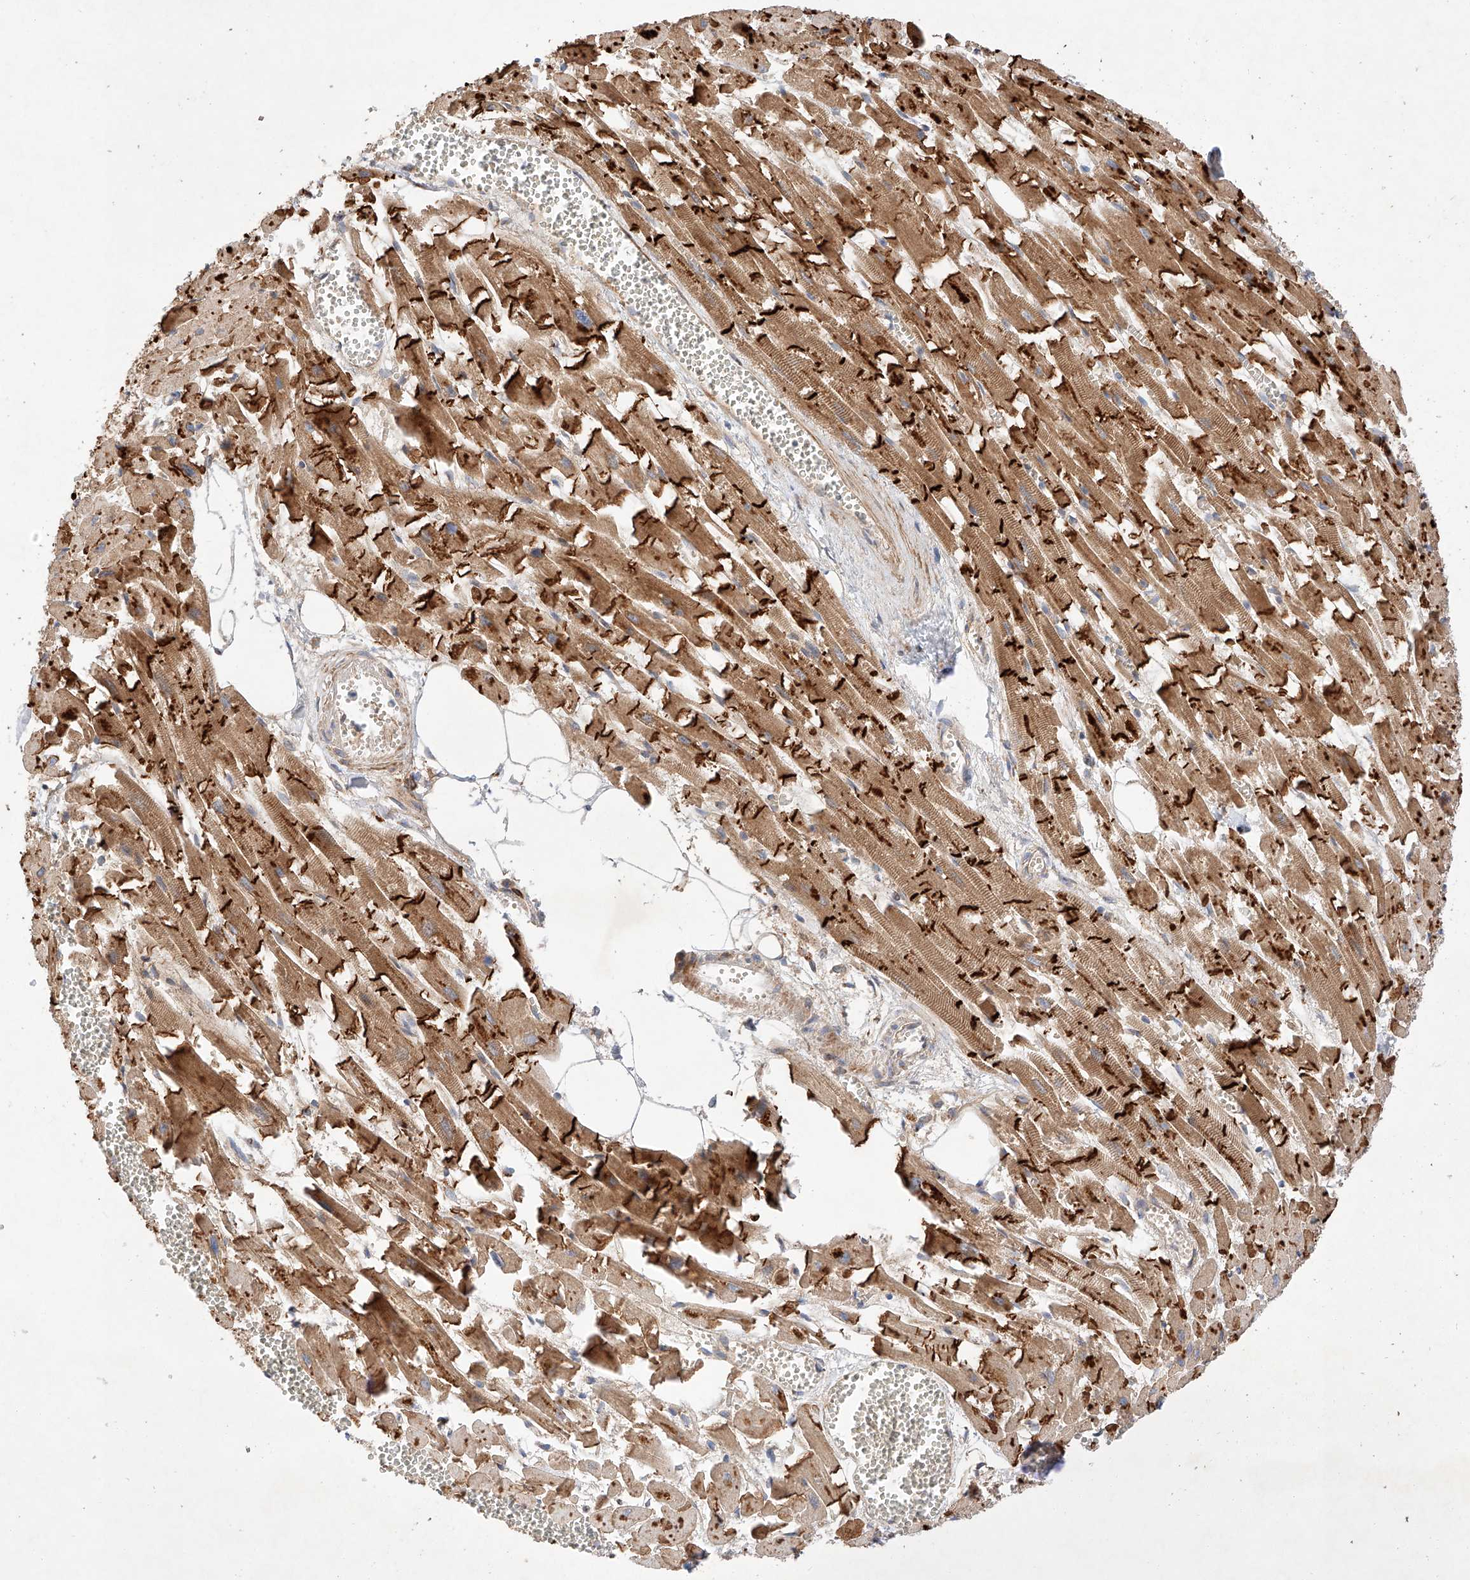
{"staining": {"intensity": "strong", "quantity": ">75%", "location": "cytoplasmic/membranous"}, "tissue": "heart muscle", "cell_type": "Cardiomyocytes", "image_type": "normal", "snomed": [{"axis": "morphology", "description": "Normal tissue, NOS"}, {"axis": "topography", "description": "Heart"}], "caption": "Protein expression analysis of normal heart muscle shows strong cytoplasmic/membranous staining in approximately >75% of cardiomyocytes. (DAB (3,3'-diaminobenzidine) IHC, brown staining for protein, blue staining for nuclei).", "gene": "RAB23", "patient": {"sex": "female", "age": 64}}